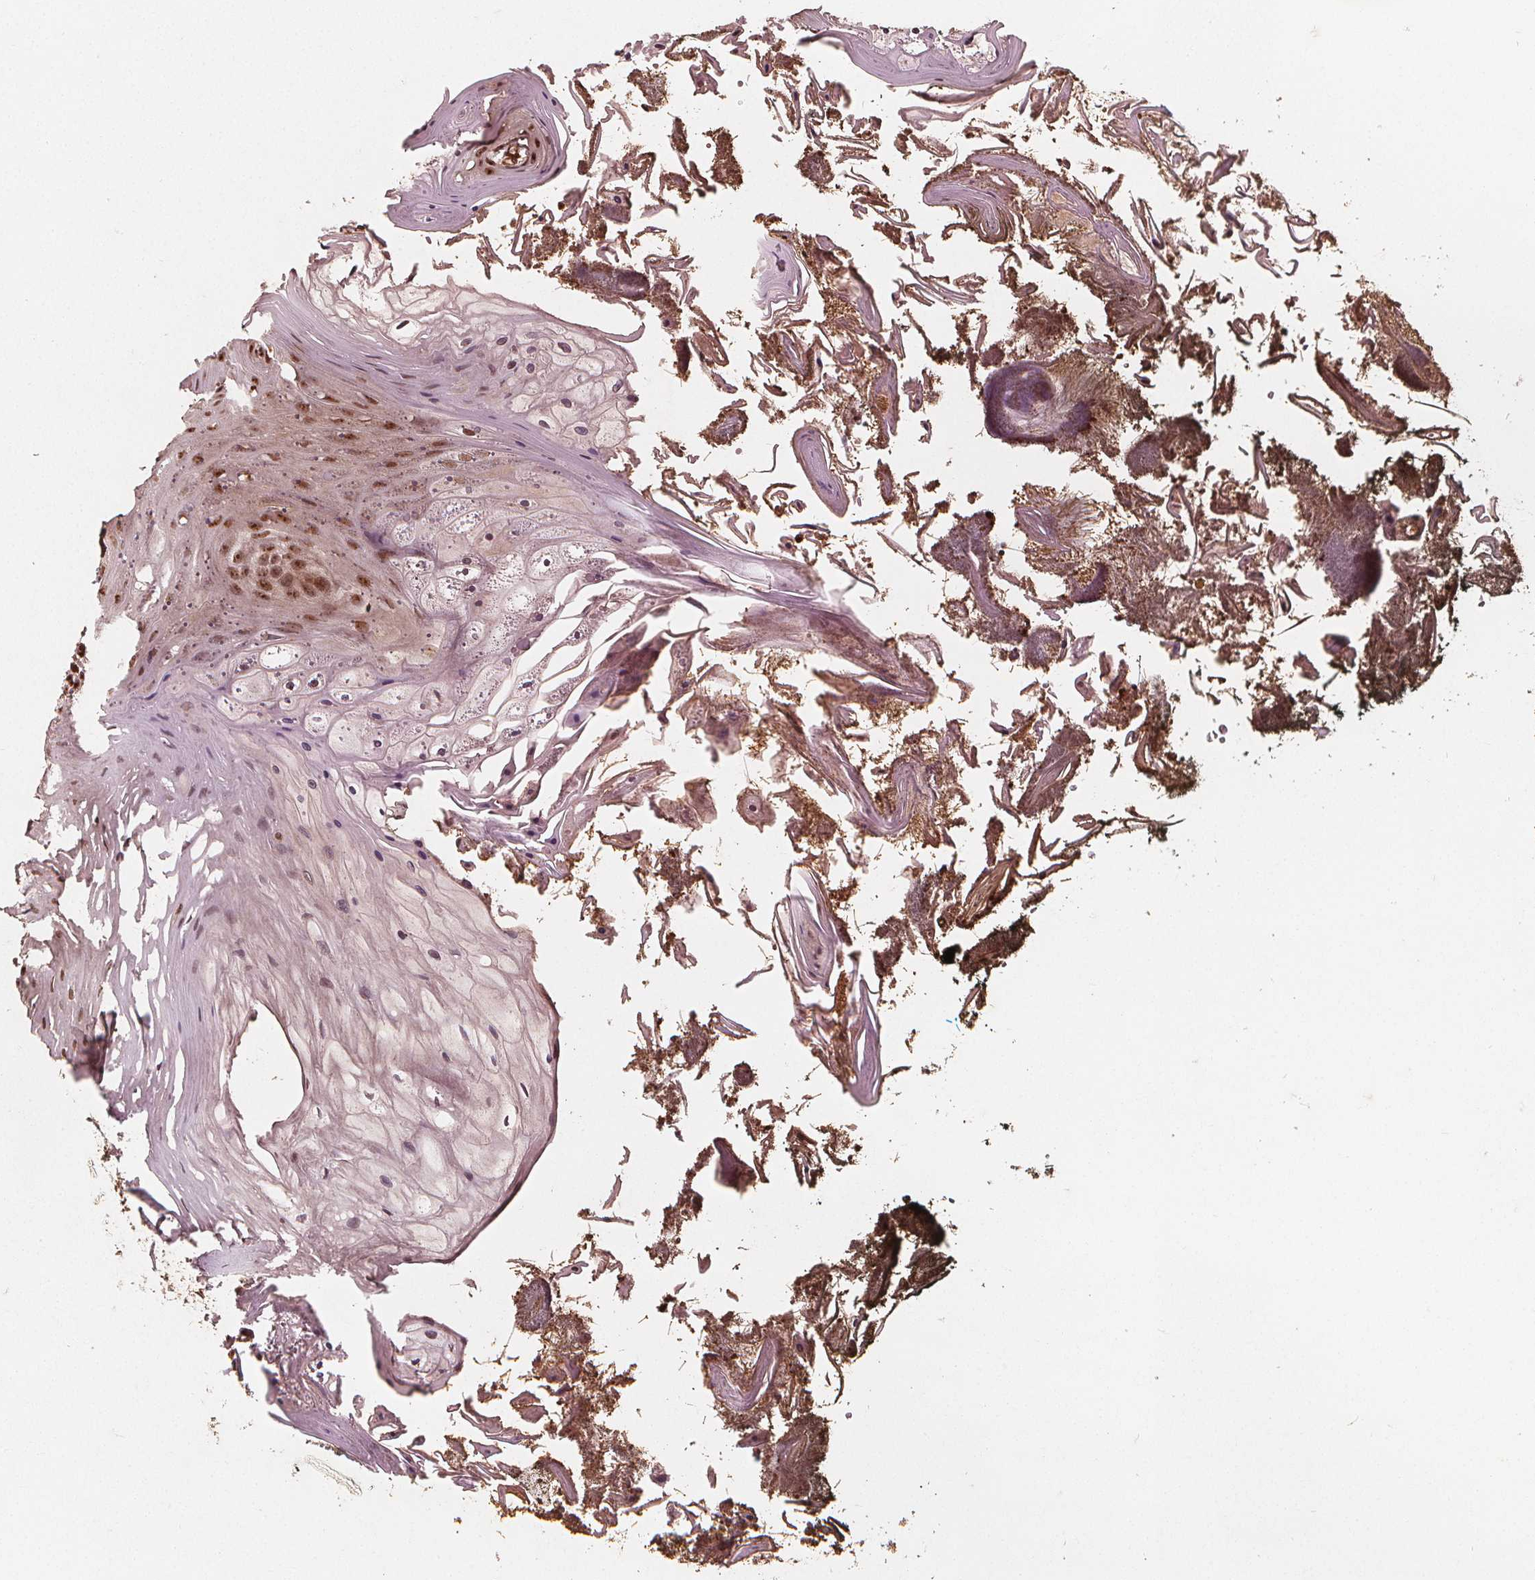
{"staining": {"intensity": "moderate", "quantity": ">75%", "location": "nuclear"}, "tissue": "oral mucosa", "cell_type": "Squamous epithelial cells", "image_type": "normal", "snomed": [{"axis": "morphology", "description": "Normal tissue, NOS"}, {"axis": "topography", "description": "Oral tissue"}], "caption": "This image demonstrates IHC staining of normal human oral mucosa, with medium moderate nuclear expression in approximately >75% of squamous epithelial cells.", "gene": "EXOSC9", "patient": {"sex": "male", "age": 9}}